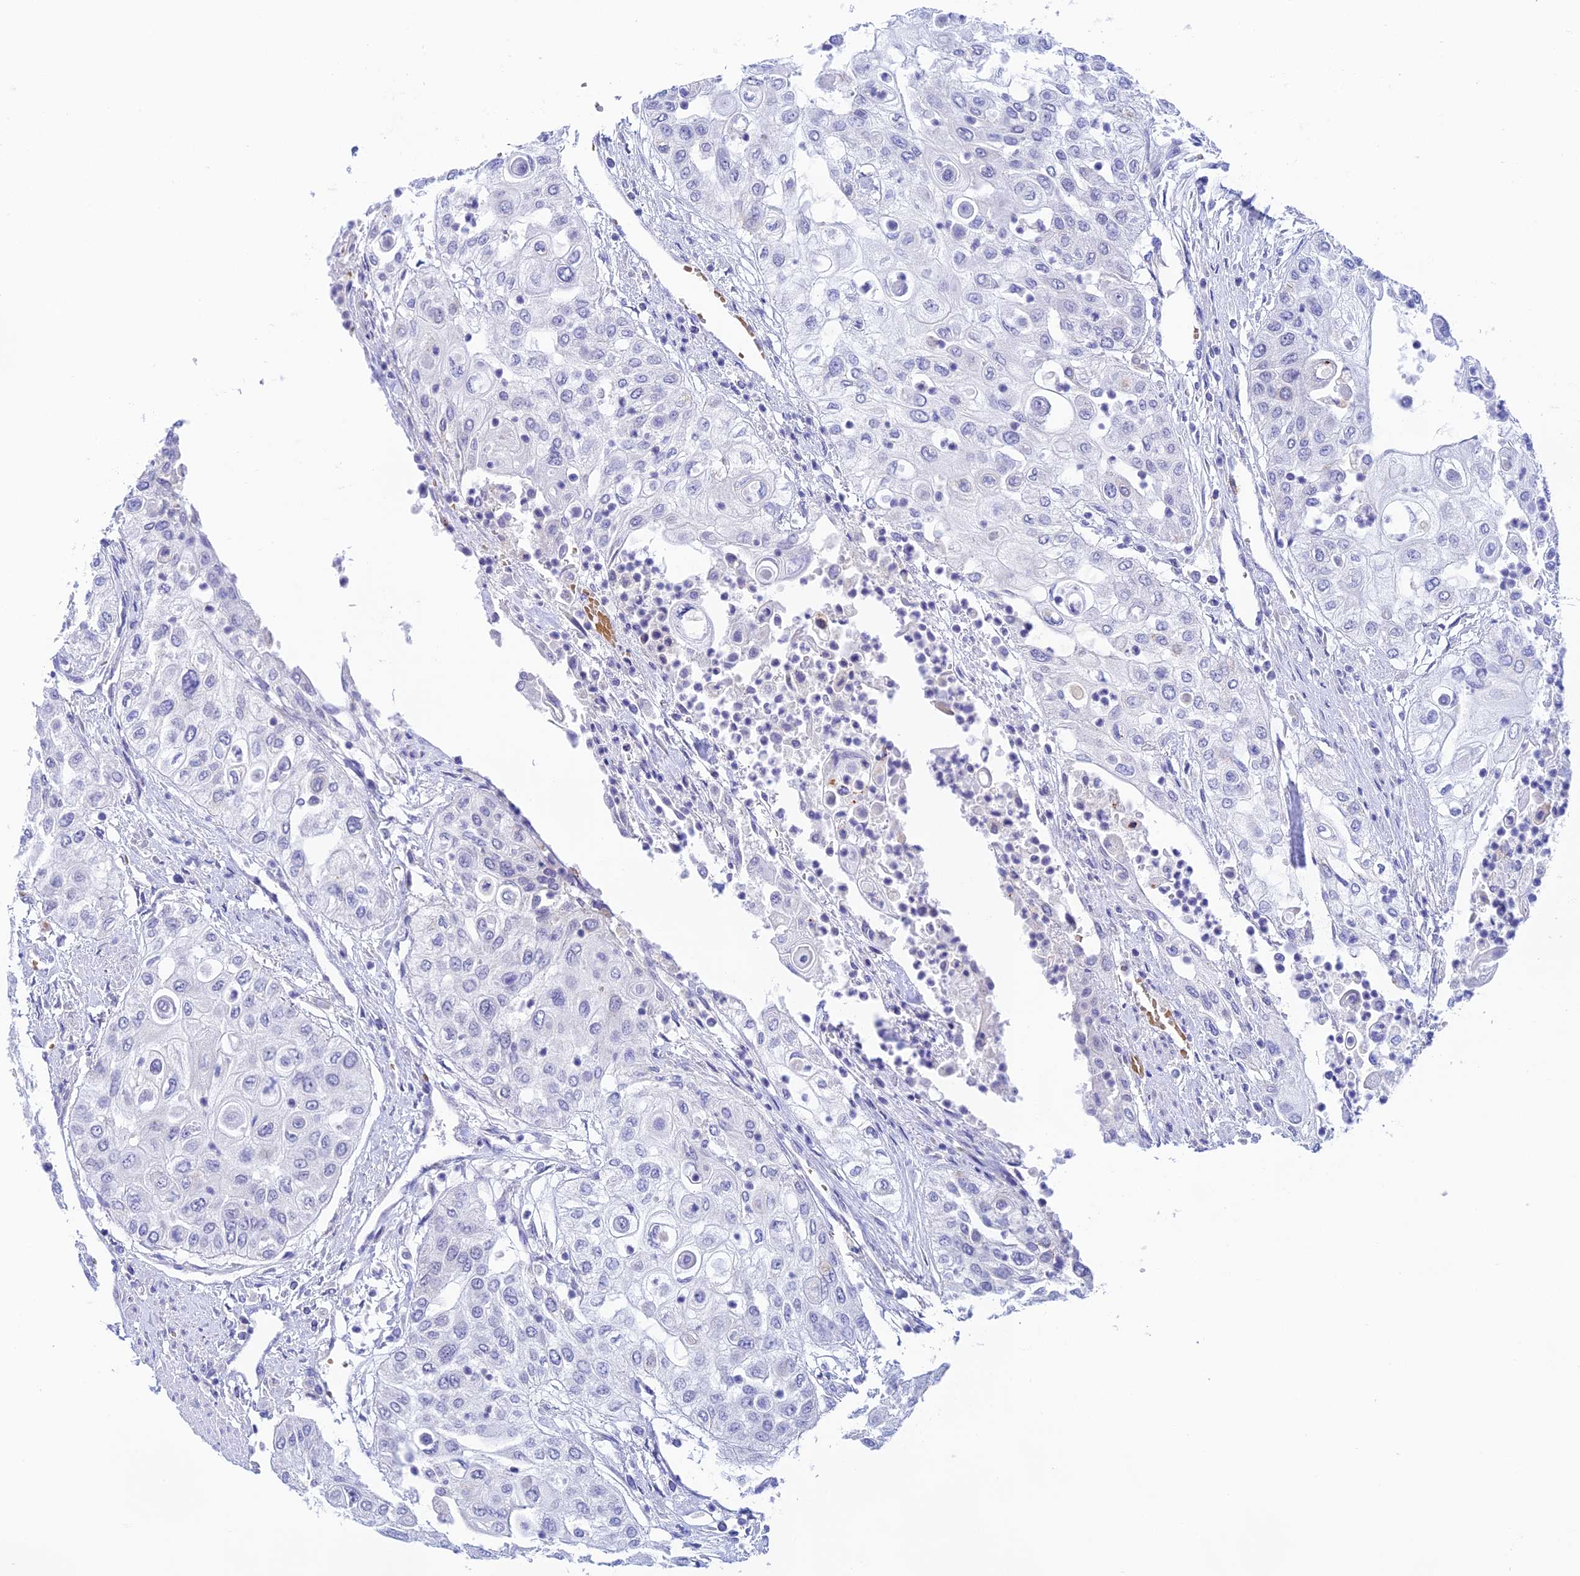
{"staining": {"intensity": "negative", "quantity": "none", "location": "none"}, "tissue": "urothelial cancer", "cell_type": "Tumor cells", "image_type": "cancer", "snomed": [{"axis": "morphology", "description": "Urothelial carcinoma, High grade"}, {"axis": "topography", "description": "Urinary bladder"}], "caption": "Immunohistochemical staining of high-grade urothelial carcinoma demonstrates no significant expression in tumor cells. (Stains: DAB immunohistochemistry with hematoxylin counter stain, Microscopy: brightfield microscopy at high magnification).", "gene": "RASGEF1B", "patient": {"sex": "female", "age": 79}}